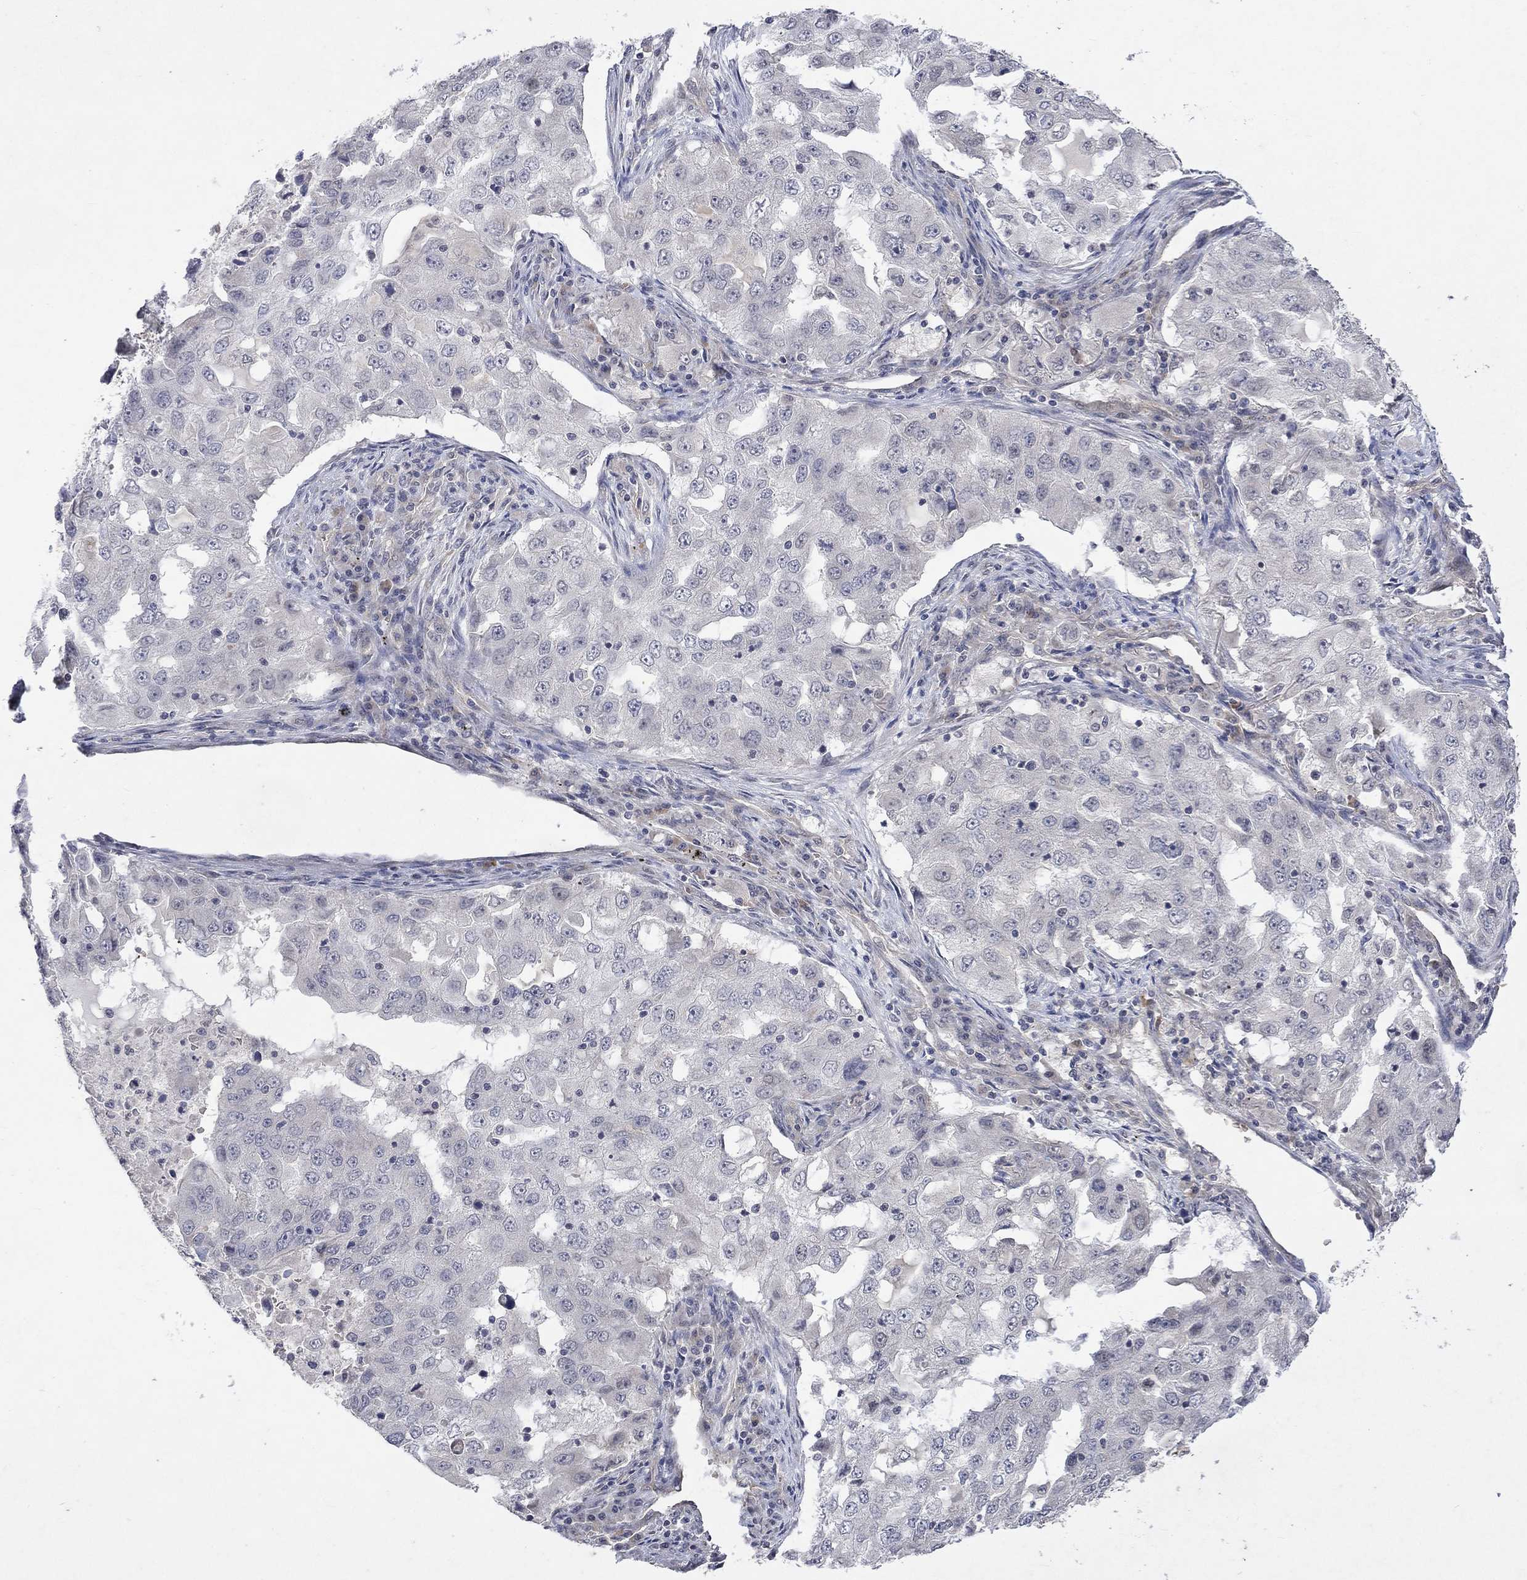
{"staining": {"intensity": "negative", "quantity": "none", "location": "none"}, "tissue": "lung cancer", "cell_type": "Tumor cells", "image_type": "cancer", "snomed": [{"axis": "morphology", "description": "Adenocarcinoma, NOS"}, {"axis": "topography", "description": "Lung"}], "caption": "Immunohistochemistry (IHC) image of neoplastic tissue: lung cancer (adenocarcinoma) stained with DAB (3,3'-diaminobenzidine) demonstrates no significant protein expression in tumor cells.", "gene": "GRIN2D", "patient": {"sex": "female", "age": 61}}